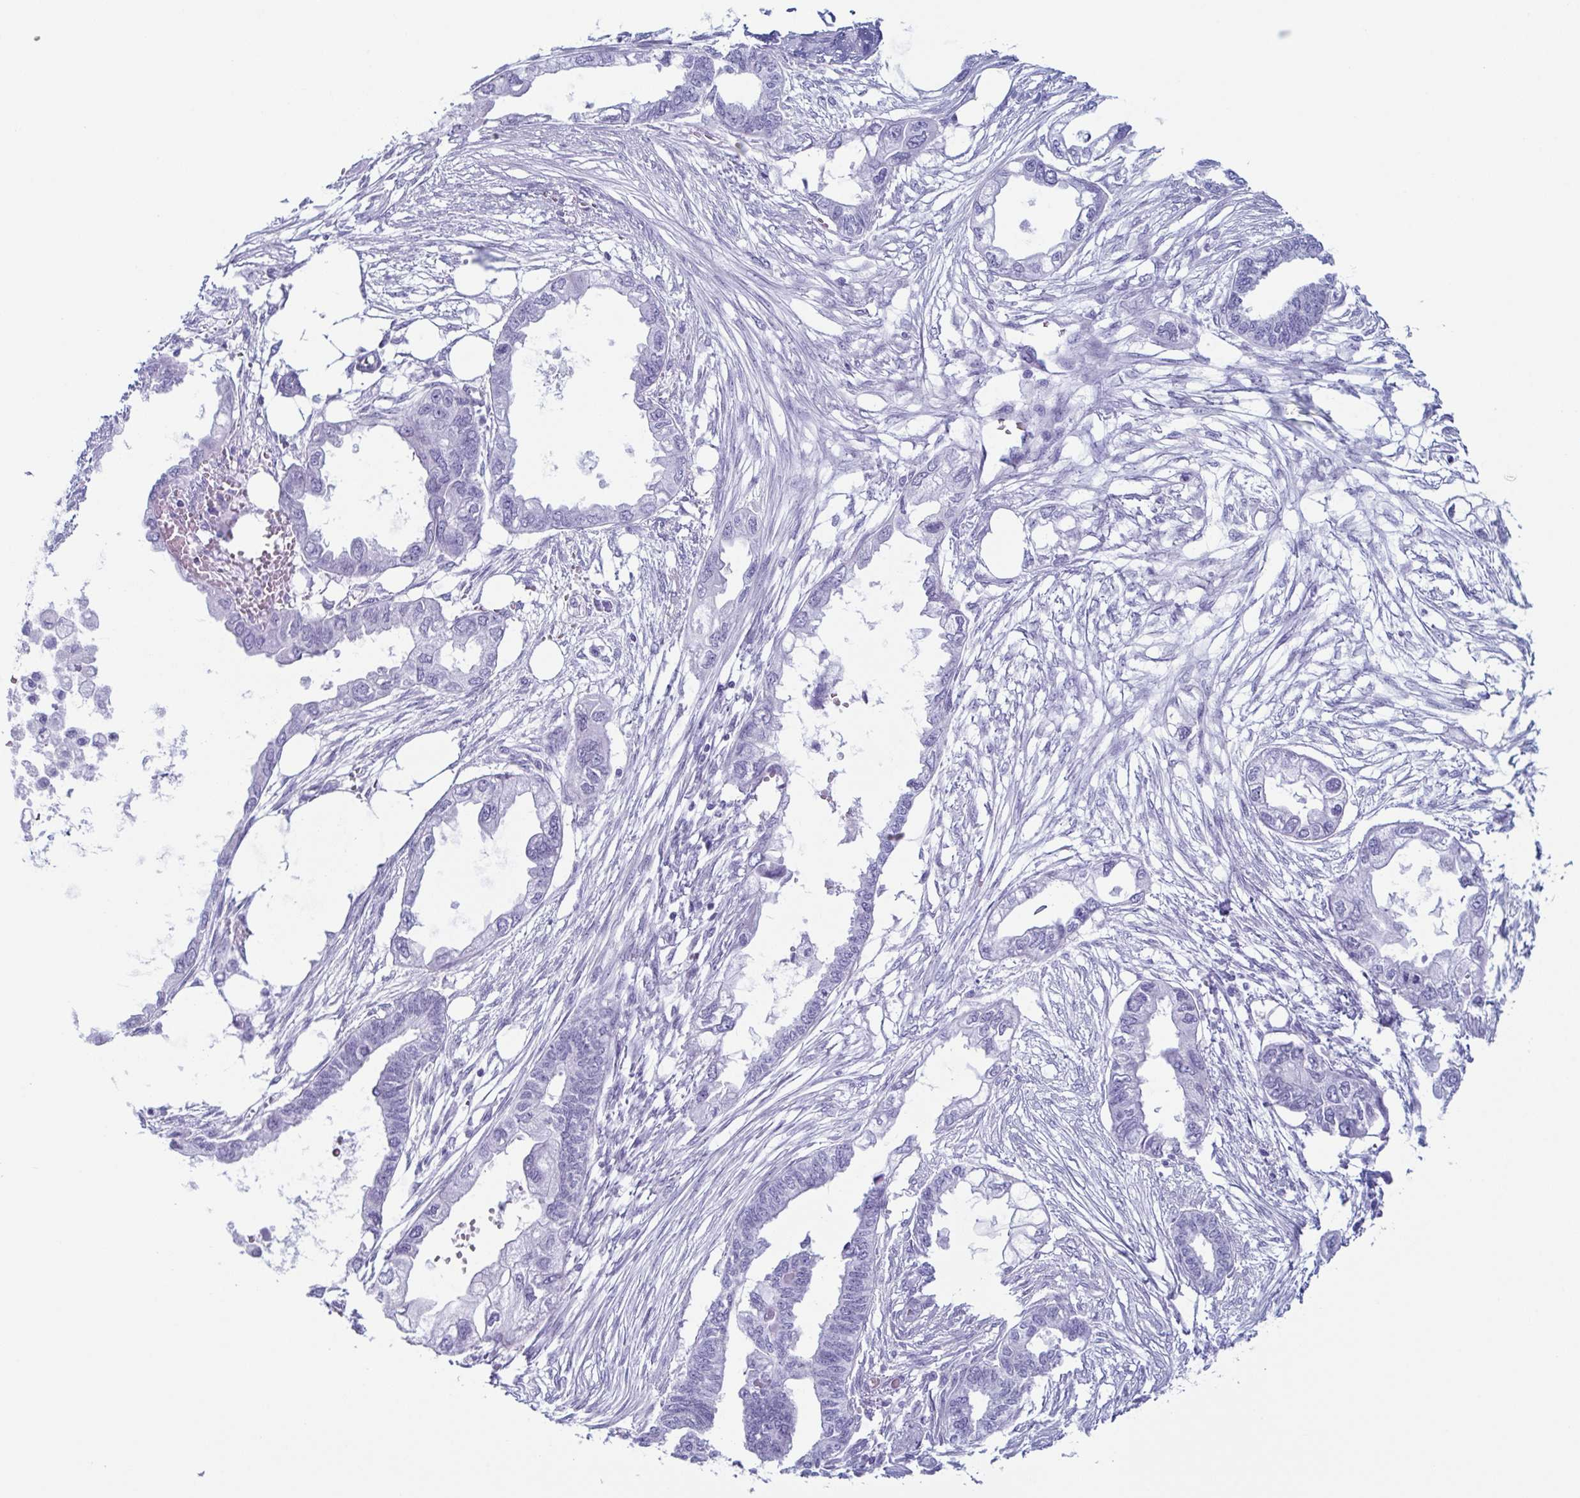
{"staining": {"intensity": "negative", "quantity": "none", "location": "none"}, "tissue": "endometrial cancer", "cell_type": "Tumor cells", "image_type": "cancer", "snomed": [{"axis": "morphology", "description": "Adenocarcinoma, NOS"}, {"axis": "morphology", "description": "Adenocarcinoma, metastatic, NOS"}, {"axis": "topography", "description": "Adipose tissue"}, {"axis": "topography", "description": "Endometrium"}], "caption": "Tumor cells show no significant protein expression in endometrial cancer.", "gene": "ENKUR", "patient": {"sex": "female", "age": 67}}